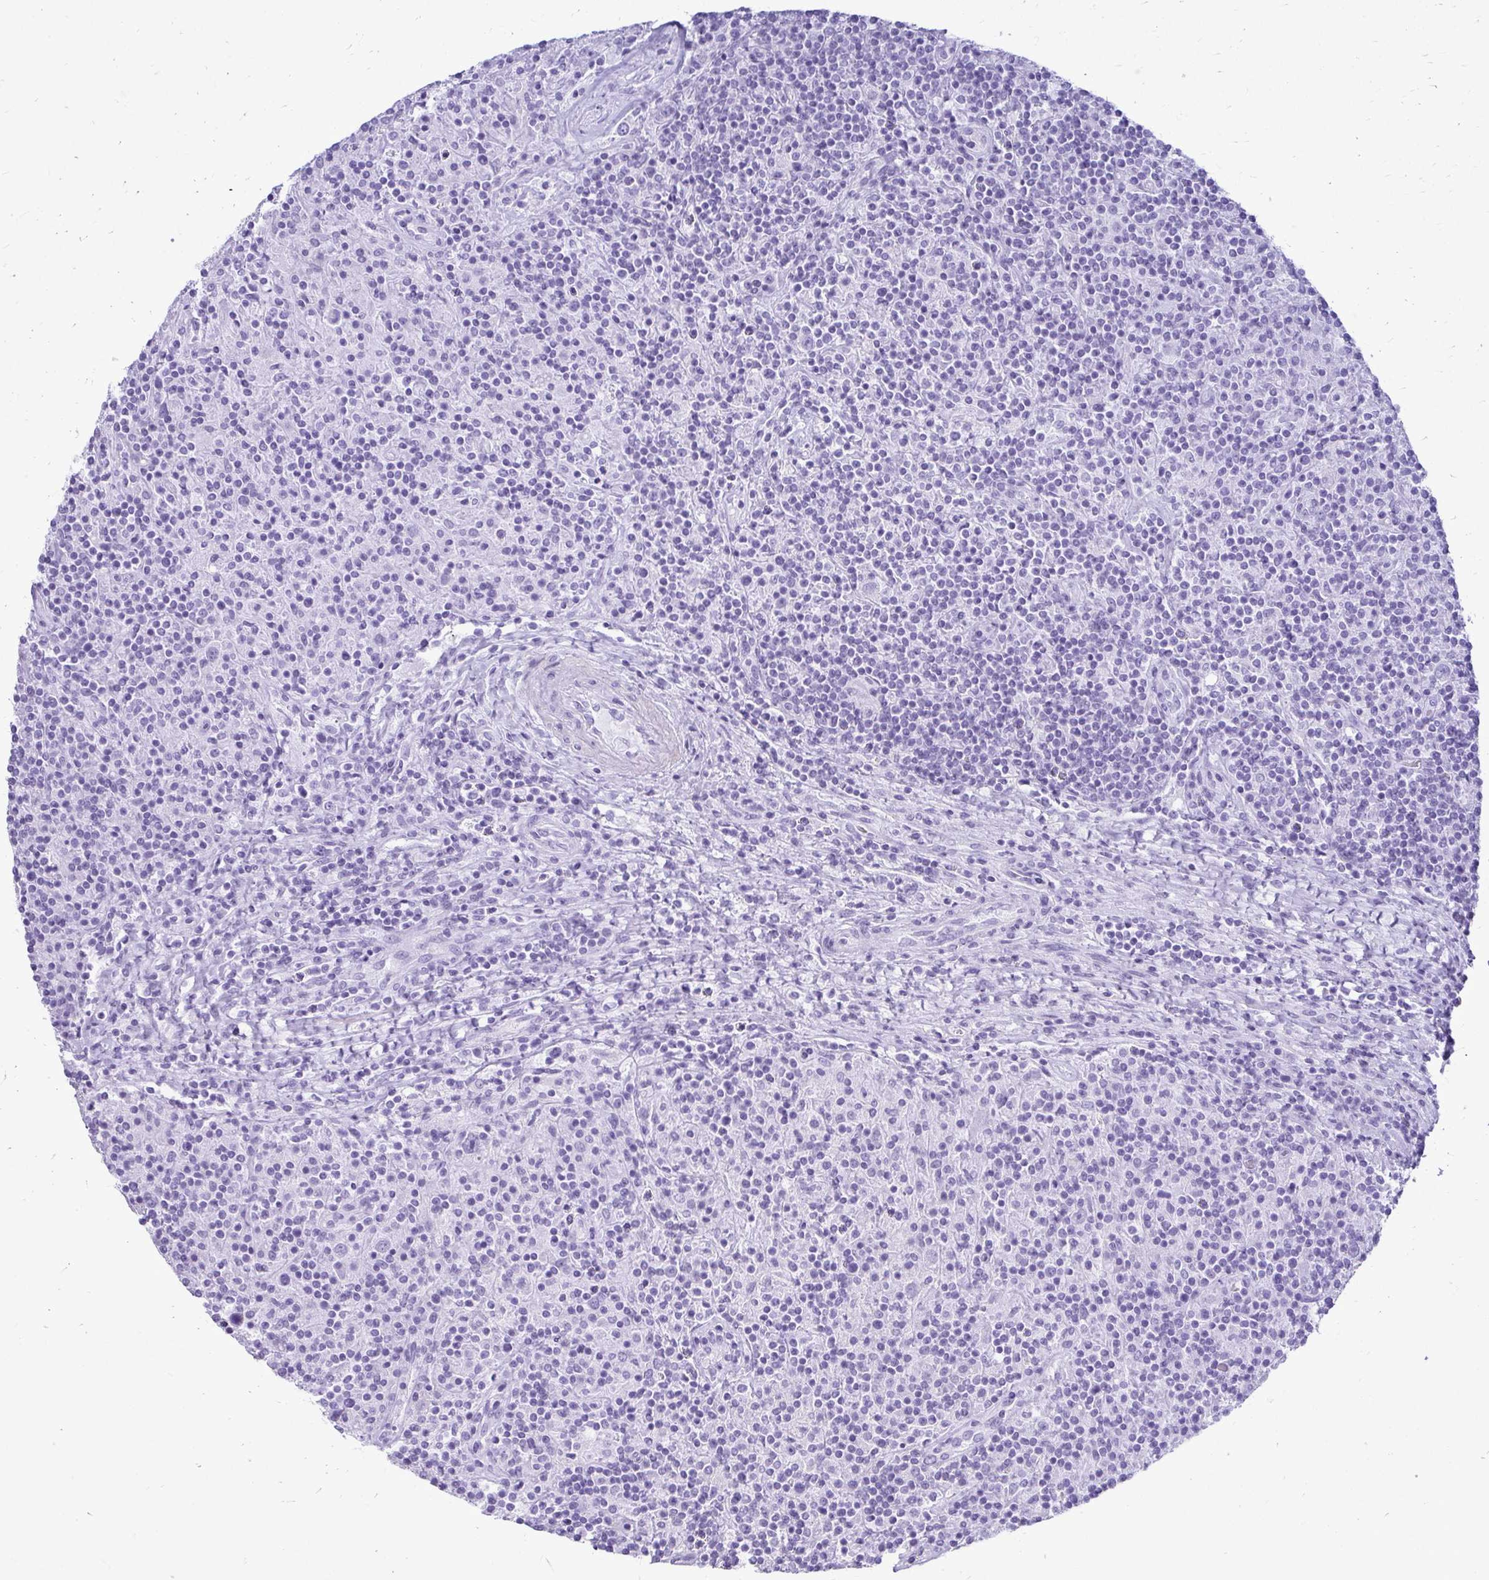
{"staining": {"intensity": "negative", "quantity": "none", "location": "none"}, "tissue": "lymphoma", "cell_type": "Tumor cells", "image_type": "cancer", "snomed": [{"axis": "morphology", "description": "Hodgkin's disease, NOS"}, {"axis": "topography", "description": "Lymph node"}], "caption": "An IHC image of Hodgkin's disease is shown. There is no staining in tumor cells of Hodgkin's disease.", "gene": "ATP4B", "patient": {"sex": "male", "age": 70}}